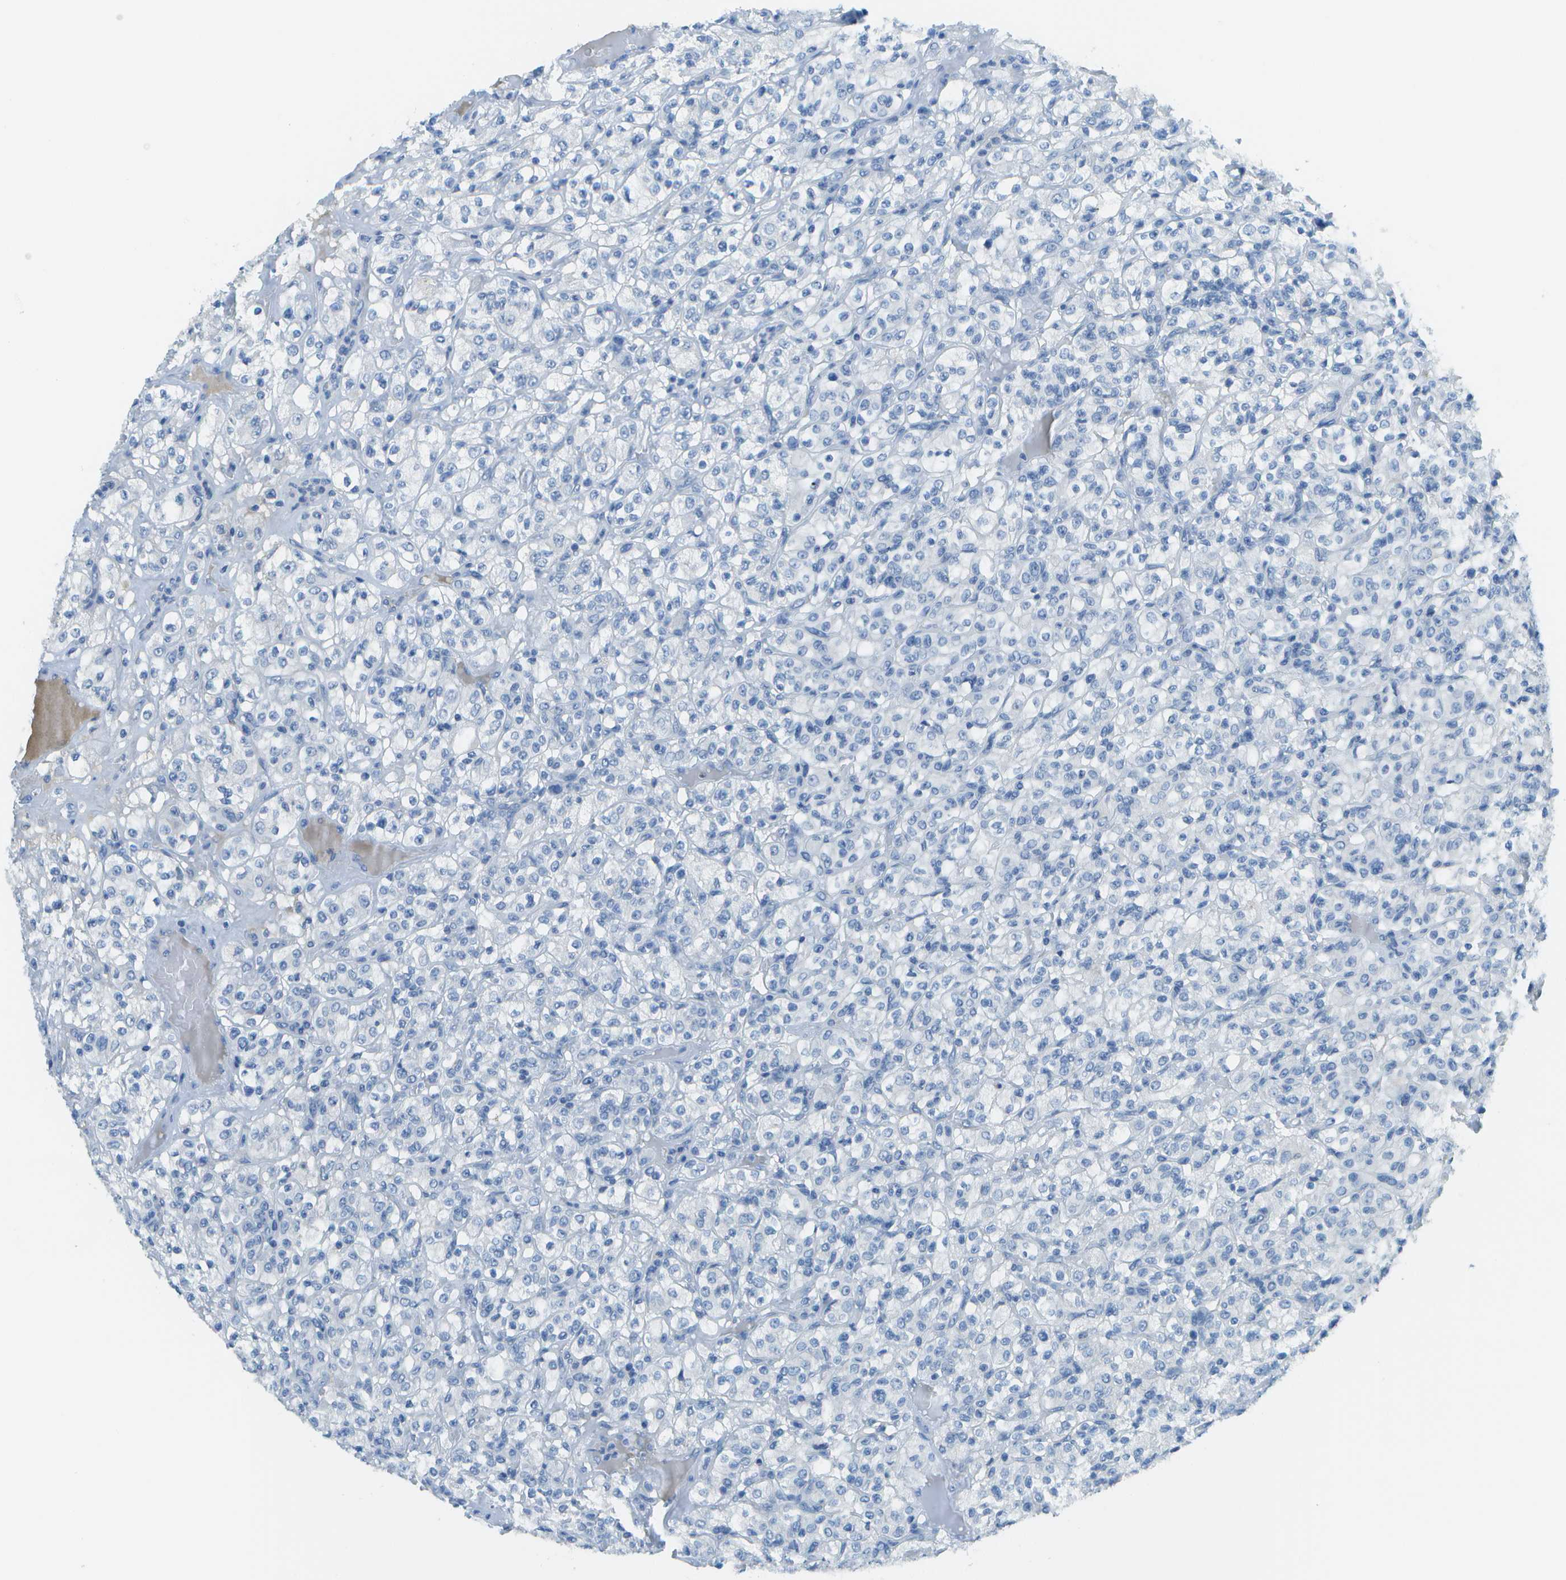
{"staining": {"intensity": "negative", "quantity": "none", "location": "none"}, "tissue": "renal cancer", "cell_type": "Tumor cells", "image_type": "cancer", "snomed": [{"axis": "morphology", "description": "Normal tissue, NOS"}, {"axis": "morphology", "description": "Adenocarcinoma, NOS"}, {"axis": "topography", "description": "Kidney"}], "caption": "Human renal cancer stained for a protein using immunohistochemistry exhibits no positivity in tumor cells.", "gene": "C1S", "patient": {"sex": "female", "age": 72}}